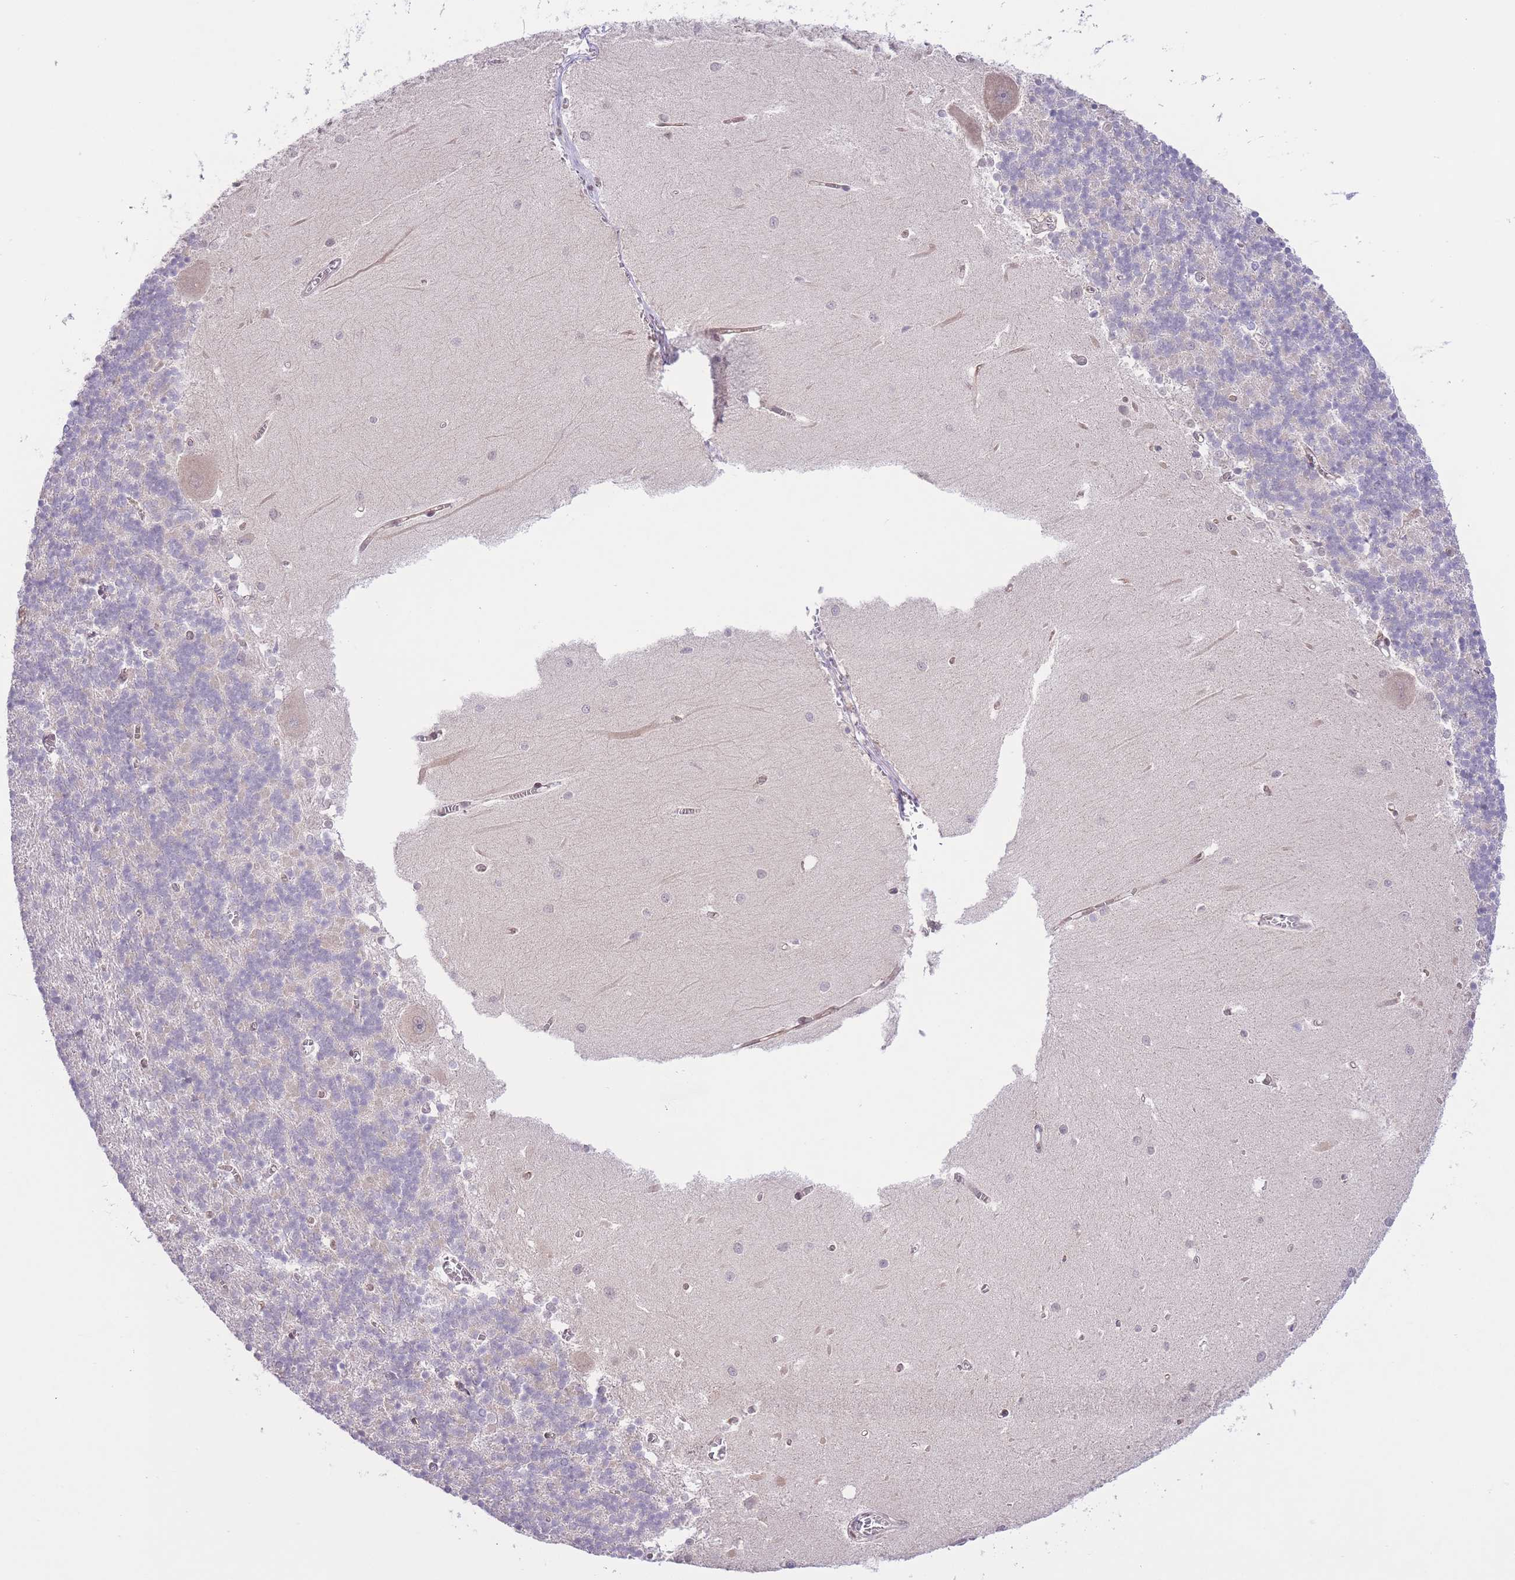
{"staining": {"intensity": "negative", "quantity": "none", "location": "none"}, "tissue": "cerebellum", "cell_type": "Cells in granular layer", "image_type": "normal", "snomed": [{"axis": "morphology", "description": "Normal tissue, NOS"}, {"axis": "topography", "description": "Cerebellum"}], "caption": "This photomicrograph is of benign cerebellum stained with immunohistochemistry to label a protein in brown with the nuclei are counter-stained blue. There is no positivity in cells in granular layer.", "gene": "TMED3", "patient": {"sex": "male", "age": 37}}